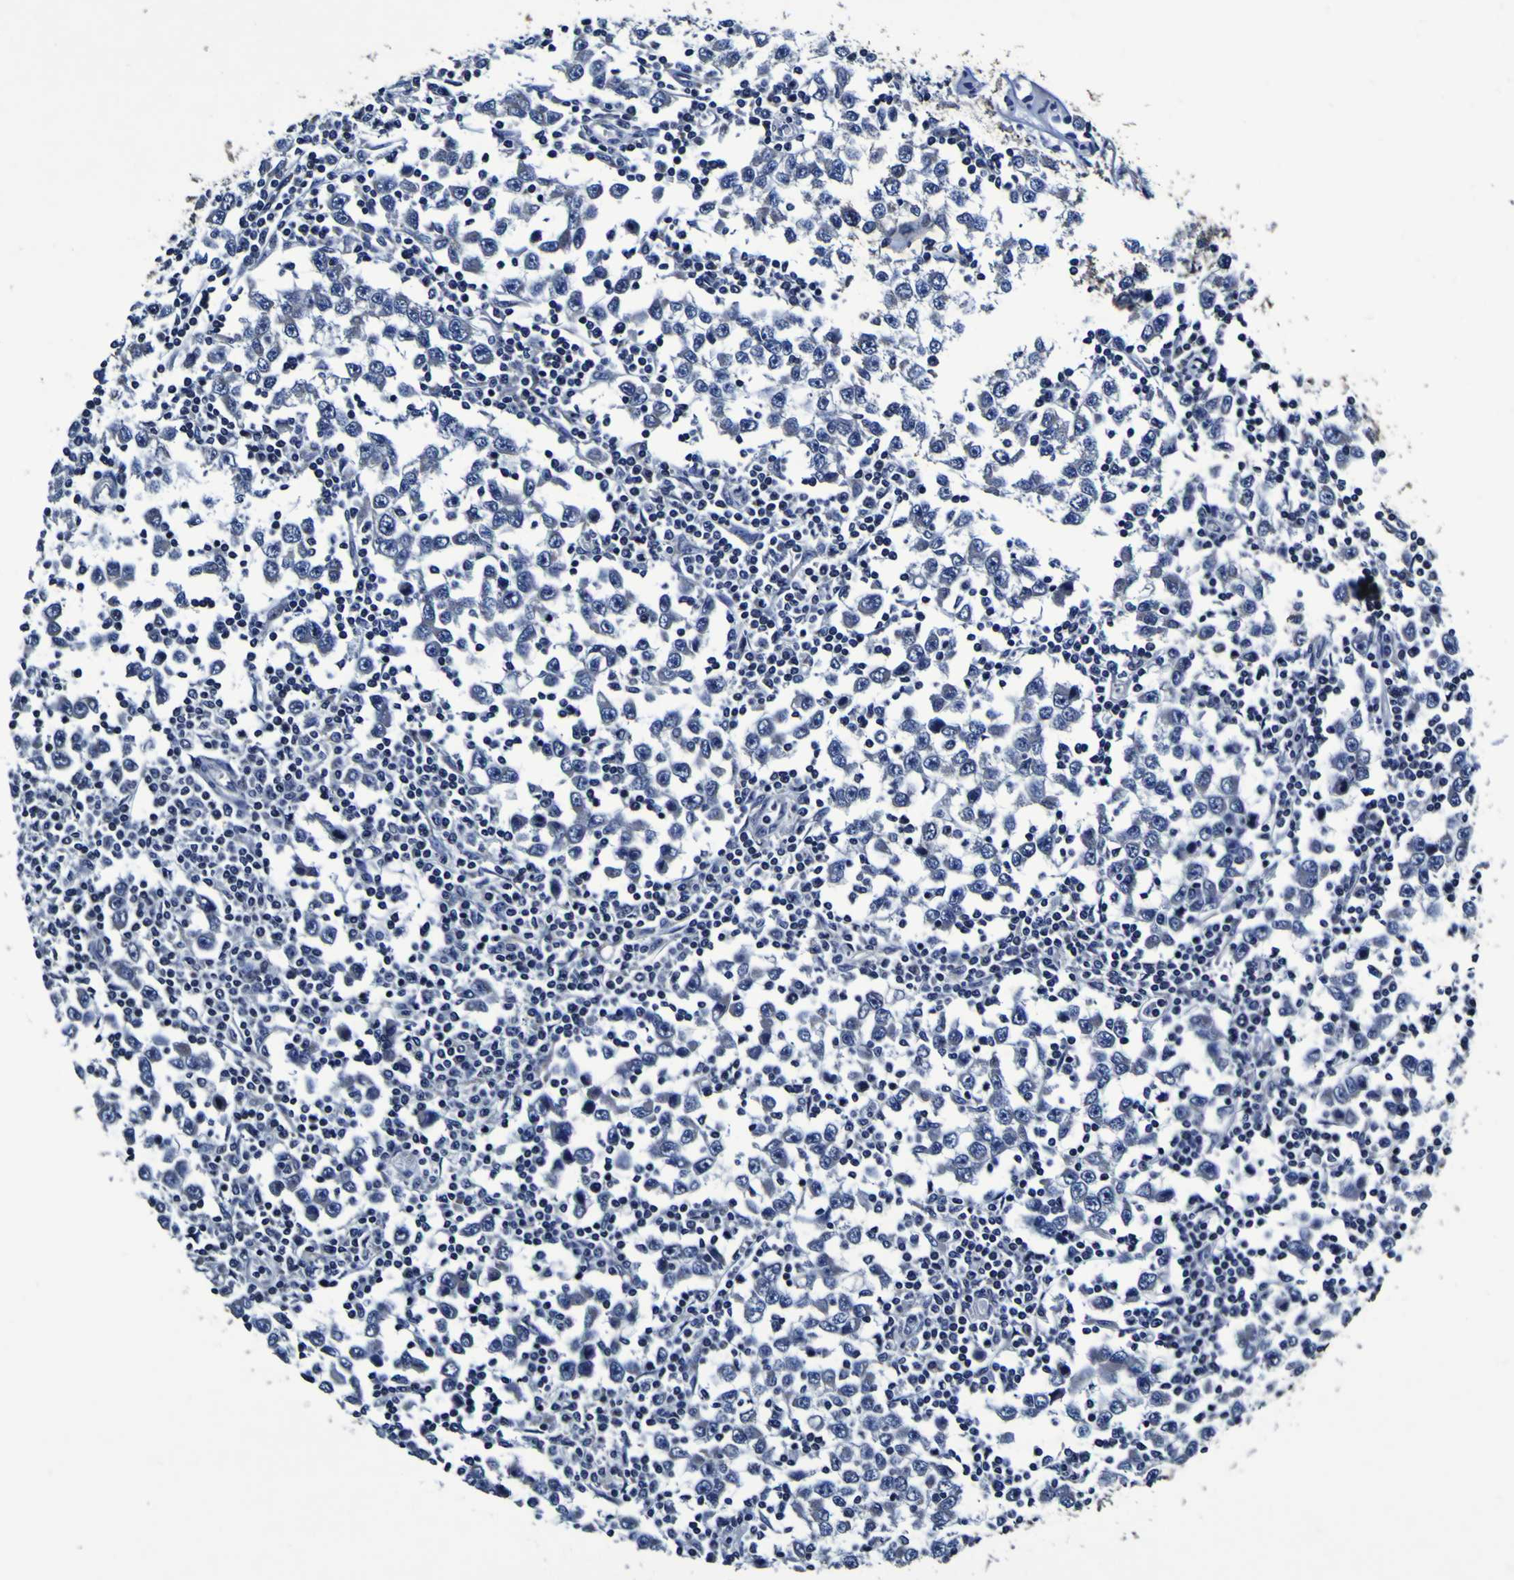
{"staining": {"intensity": "negative", "quantity": "none", "location": "none"}, "tissue": "testis cancer", "cell_type": "Tumor cells", "image_type": "cancer", "snomed": [{"axis": "morphology", "description": "Seminoma, NOS"}, {"axis": "topography", "description": "Testis"}], "caption": "The micrograph displays no significant staining in tumor cells of testis cancer (seminoma).", "gene": "PANK4", "patient": {"sex": "male", "age": 65}}